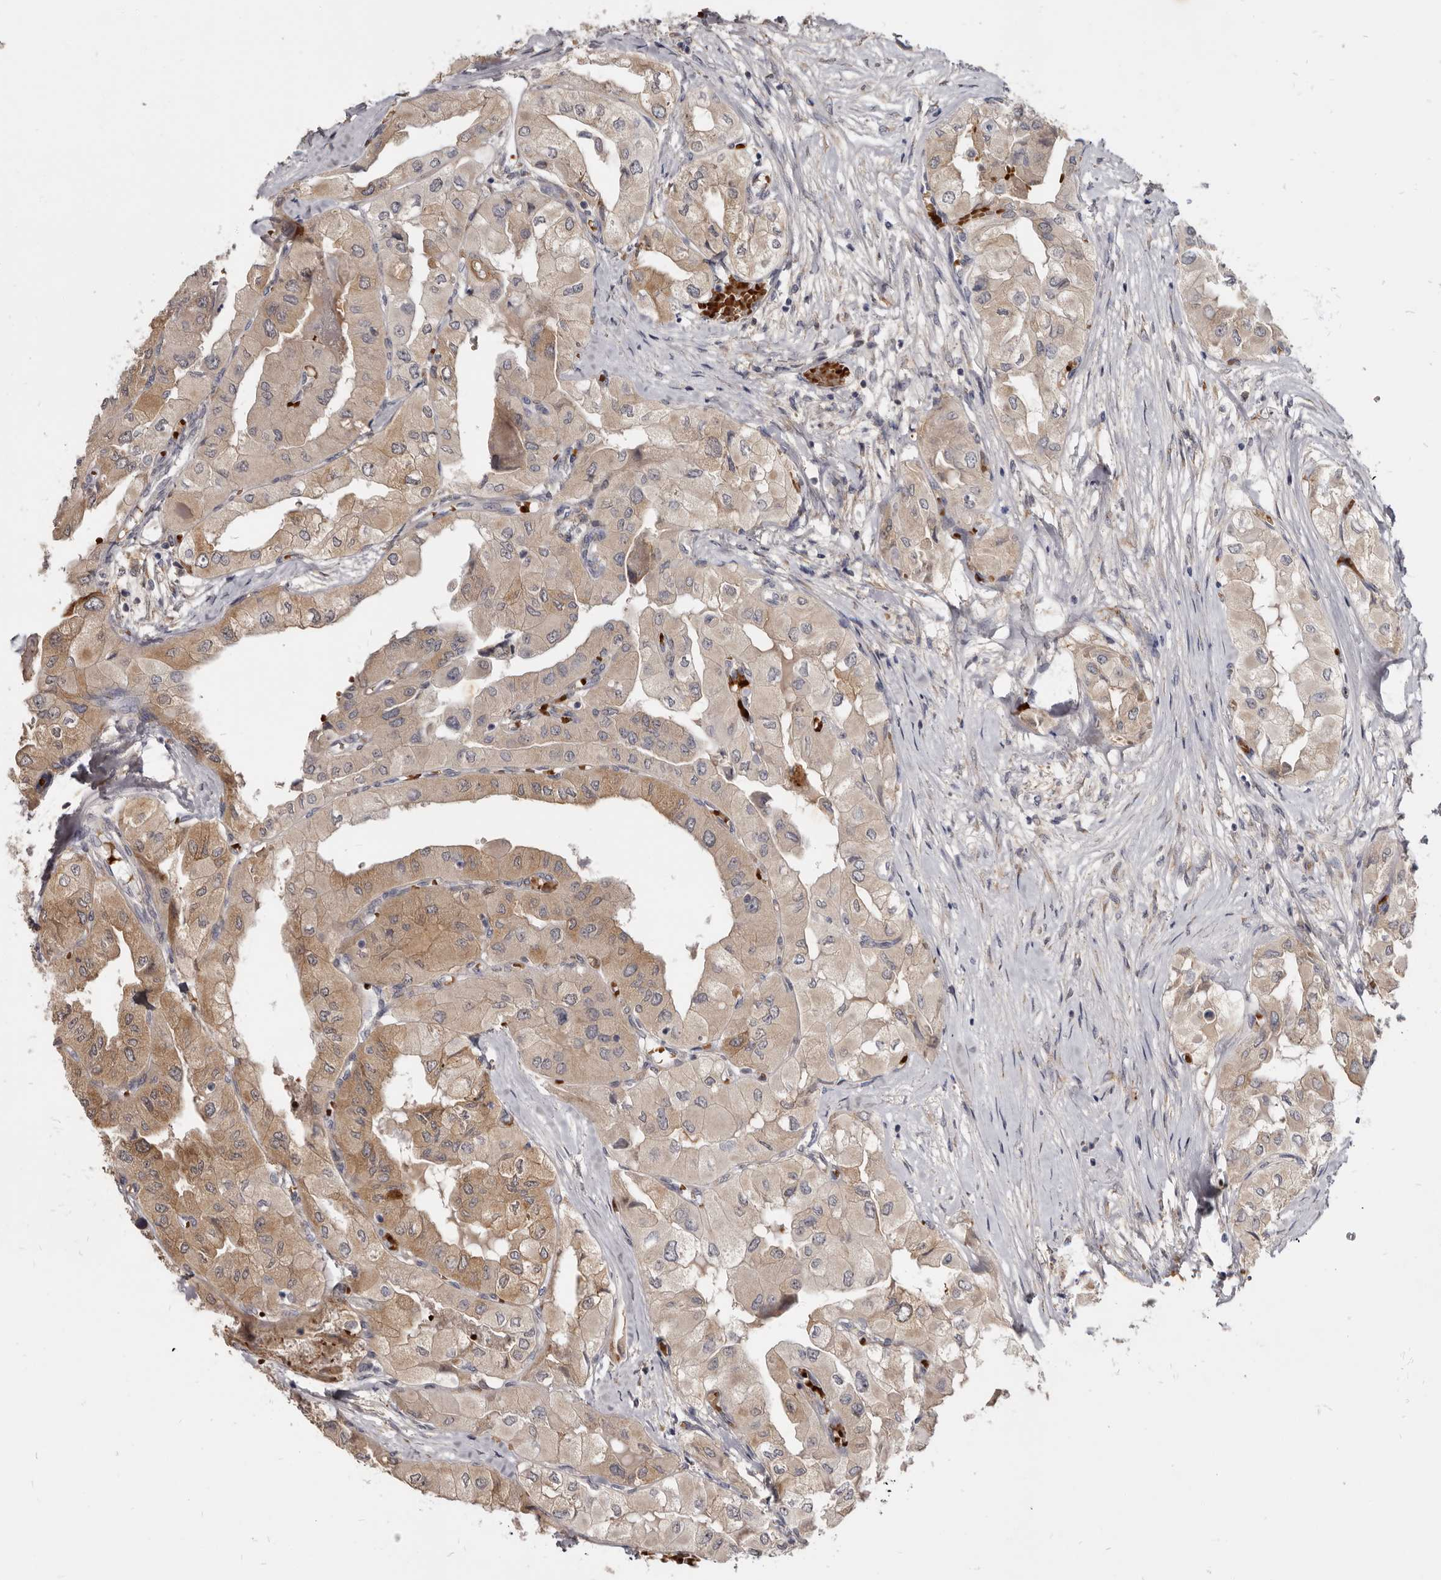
{"staining": {"intensity": "weak", "quantity": ">75%", "location": "cytoplasmic/membranous"}, "tissue": "thyroid cancer", "cell_type": "Tumor cells", "image_type": "cancer", "snomed": [{"axis": "morphology", "description": "Papillary adenocarcinoma, NOS"}, {"axis": "topography", "description": "Thyroid gland"}], "caption": "The micrograph demonstrates staining of thyroid cancer, revealing weak cytoplasmic/membranous protein staining (brown color) within tumor cells.", "gene": "NENF", "patient": {"sex": "female", "age": 59}}